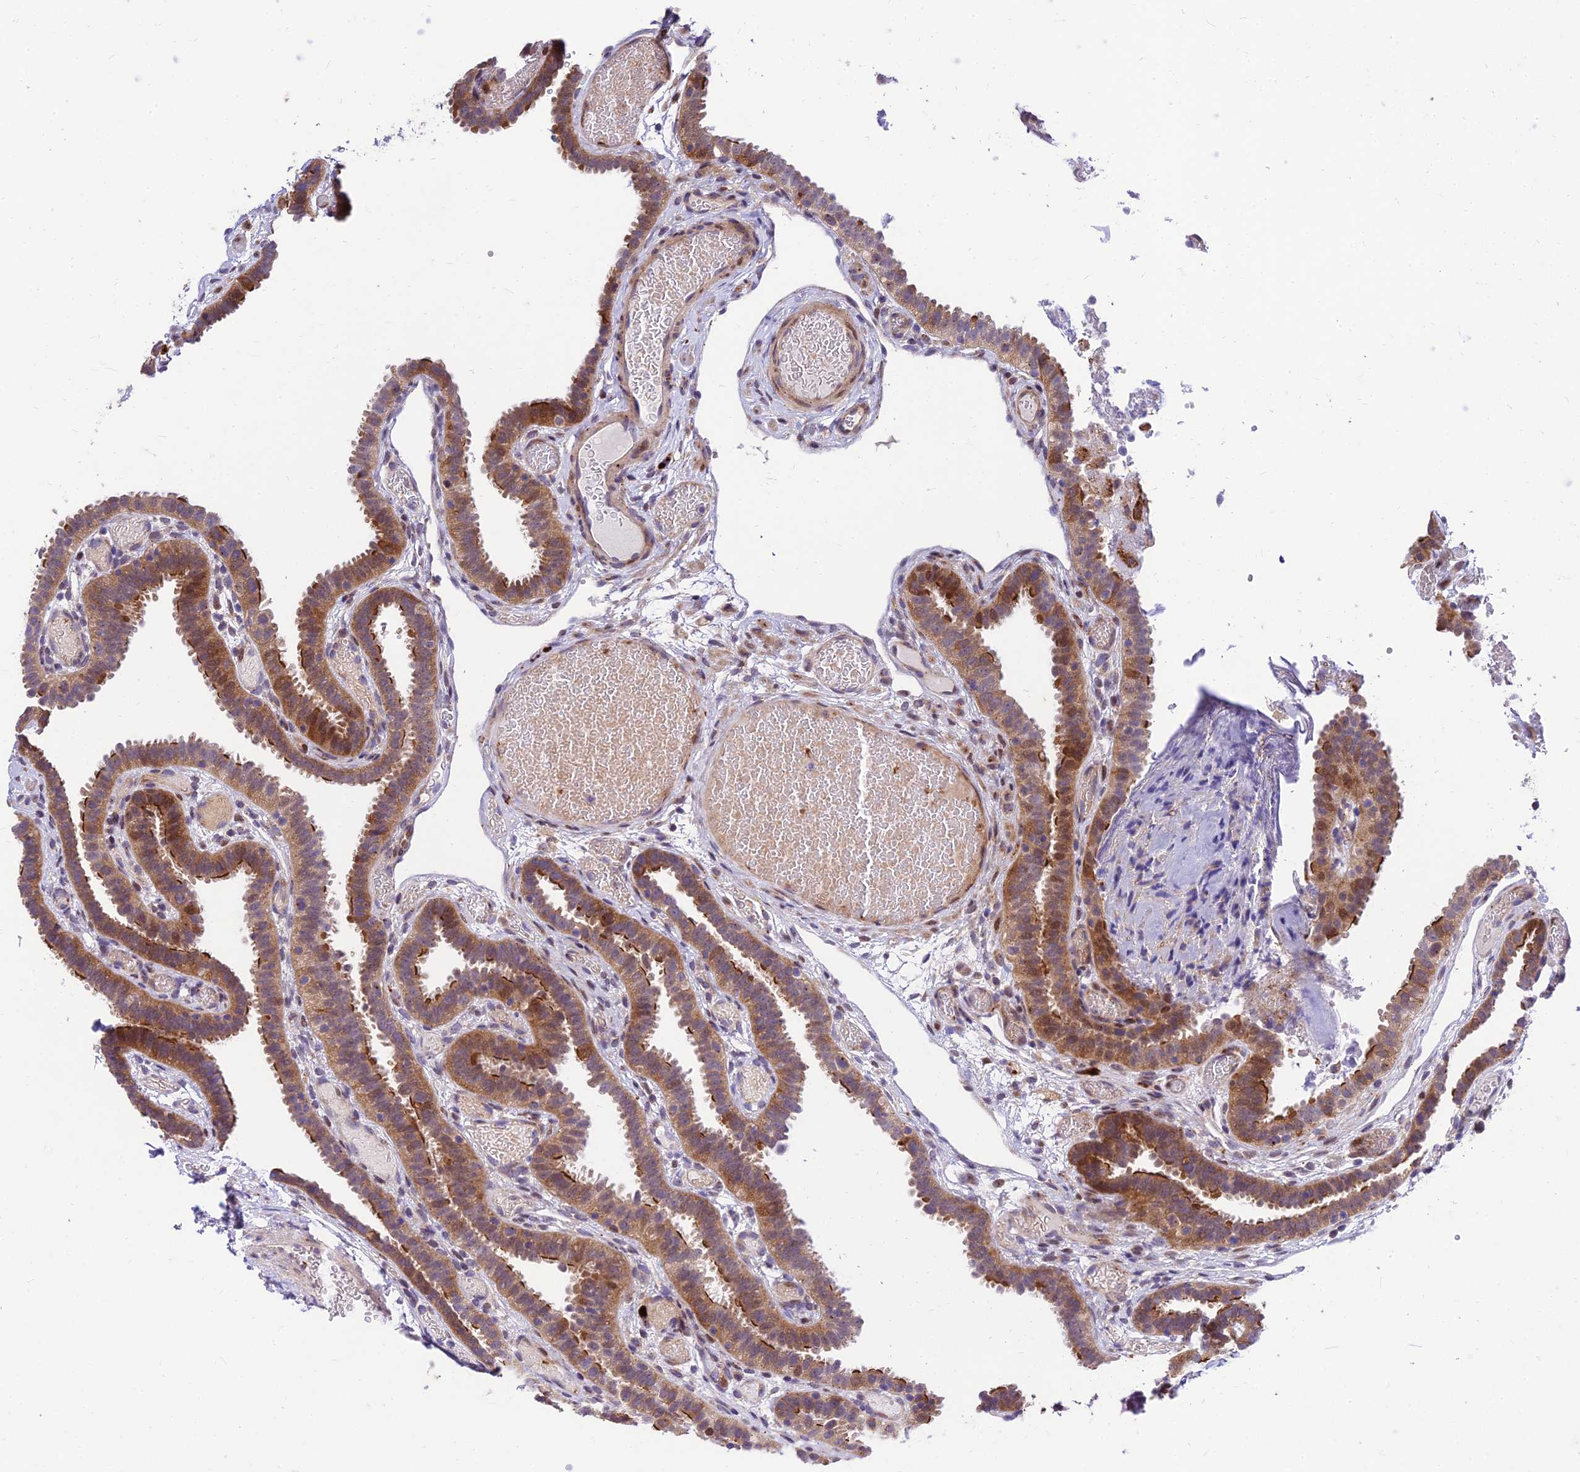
{"staining": {"intensity": "moderate", "quantity": ">75%", "location": "cytoplasmic/membranous"}, "tissue": "fallopian tube", "cell_type": "Glandular cells", "image_type": "normal", "snomed": [{"axis": "morphology", "description": "Normal tissue, NOS"}, {"axis": "topography", "description": "Fallopian tube"}], "caption": "A micrograph of human fallopian tube stained for a protein demonstrates moderate cytoplasmic/membranous brown staining in glandular cells.", "gene": "MKKS", "patient": {"sex": "female", "age": 37}}